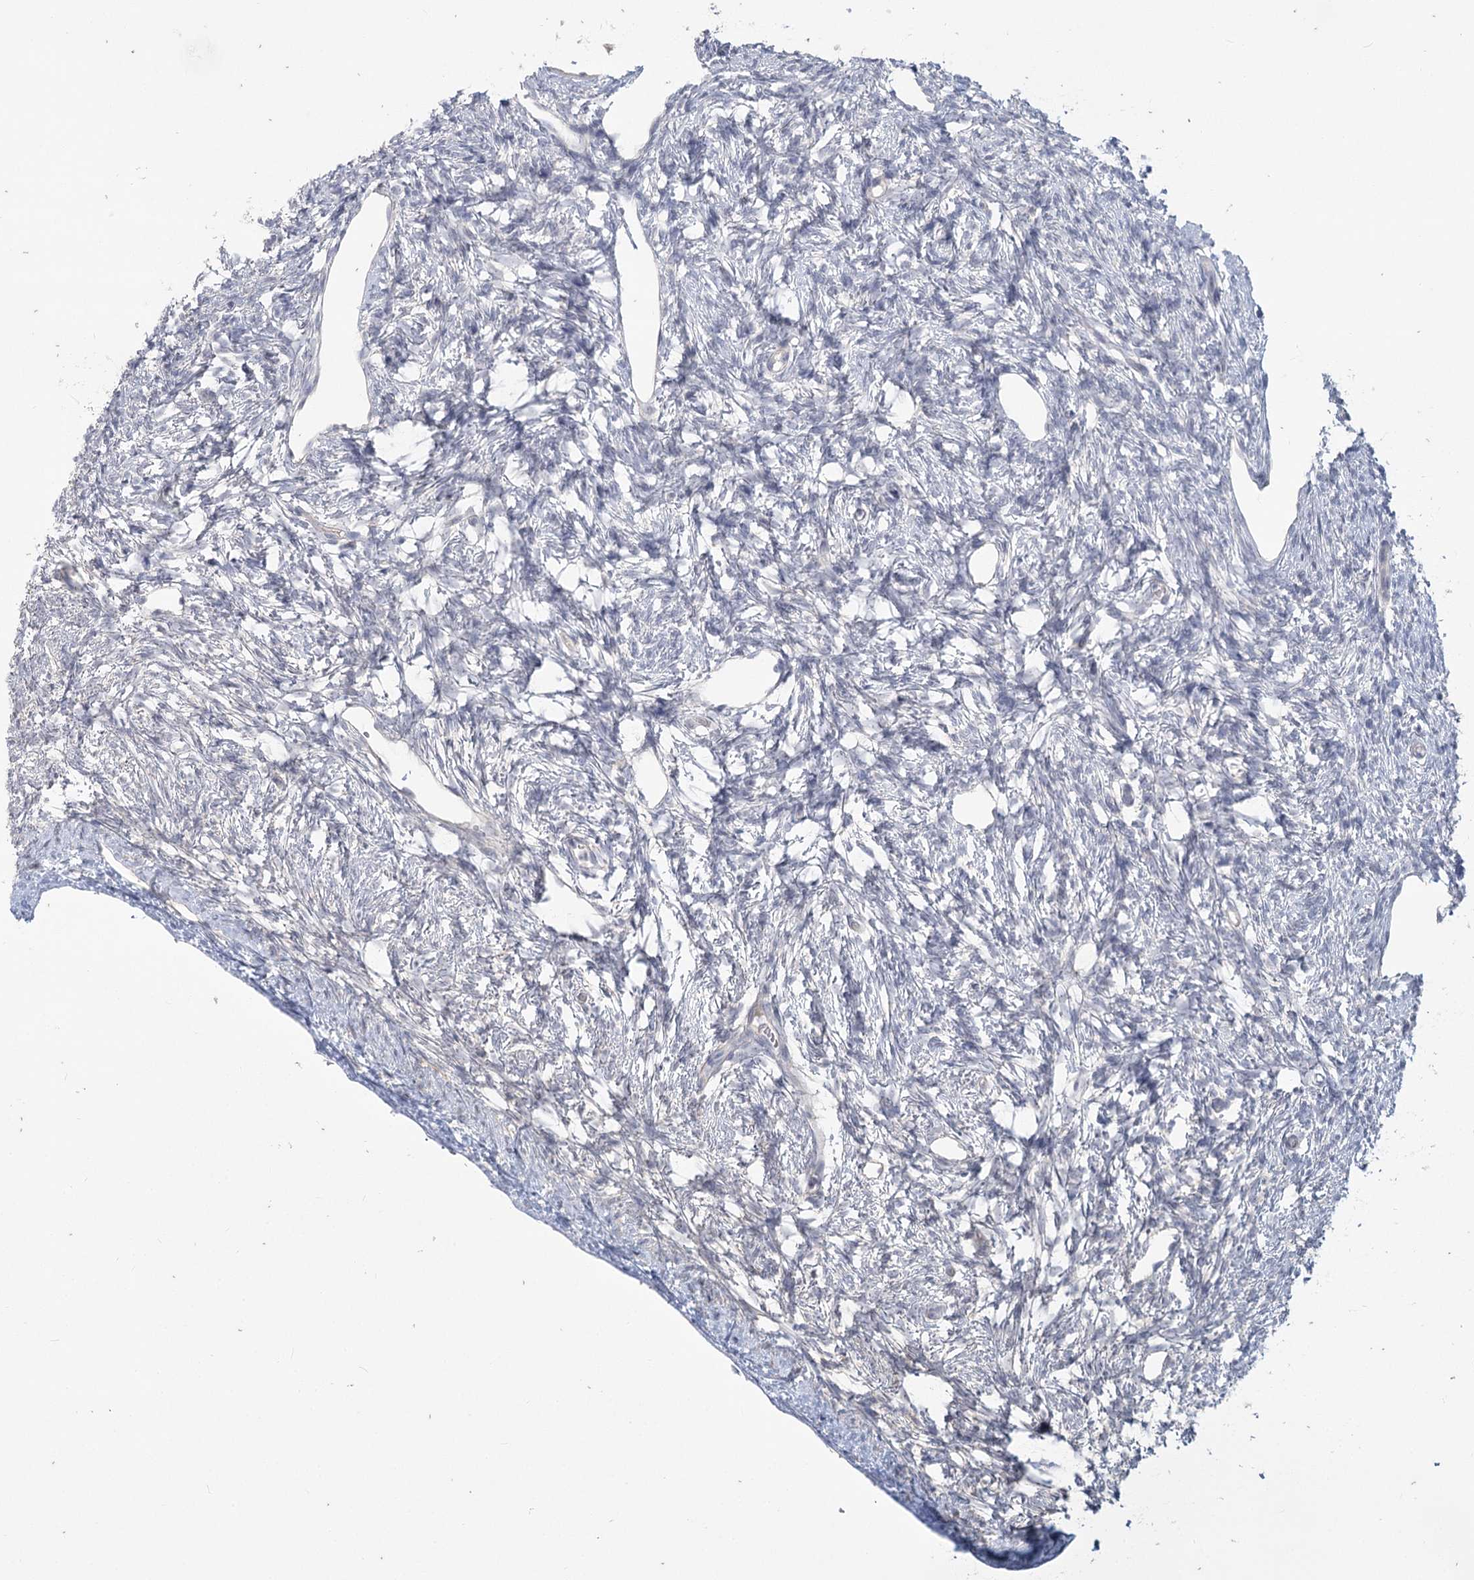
{"staining": {"intensity": "negative", "quantity": "none", "location": "none"}, "tissue": "ovary", "cell_type": "Follicle cells", "image_type": "normal", "snomed": [{"axis": "morphology", "description": "Normal tissue, NOS"}, {"axis": "topography", "description": "Ovary"}], "caption": "Immunohistochemical staining of normal human ovary shows no significant positivity in follicle cells. (DAB immunohistochemistry (IHC) visualized using brightfield microscopy, high magnification).", "gene": "SLC9A3", "patient": {"sex": "female", "age": 33}}